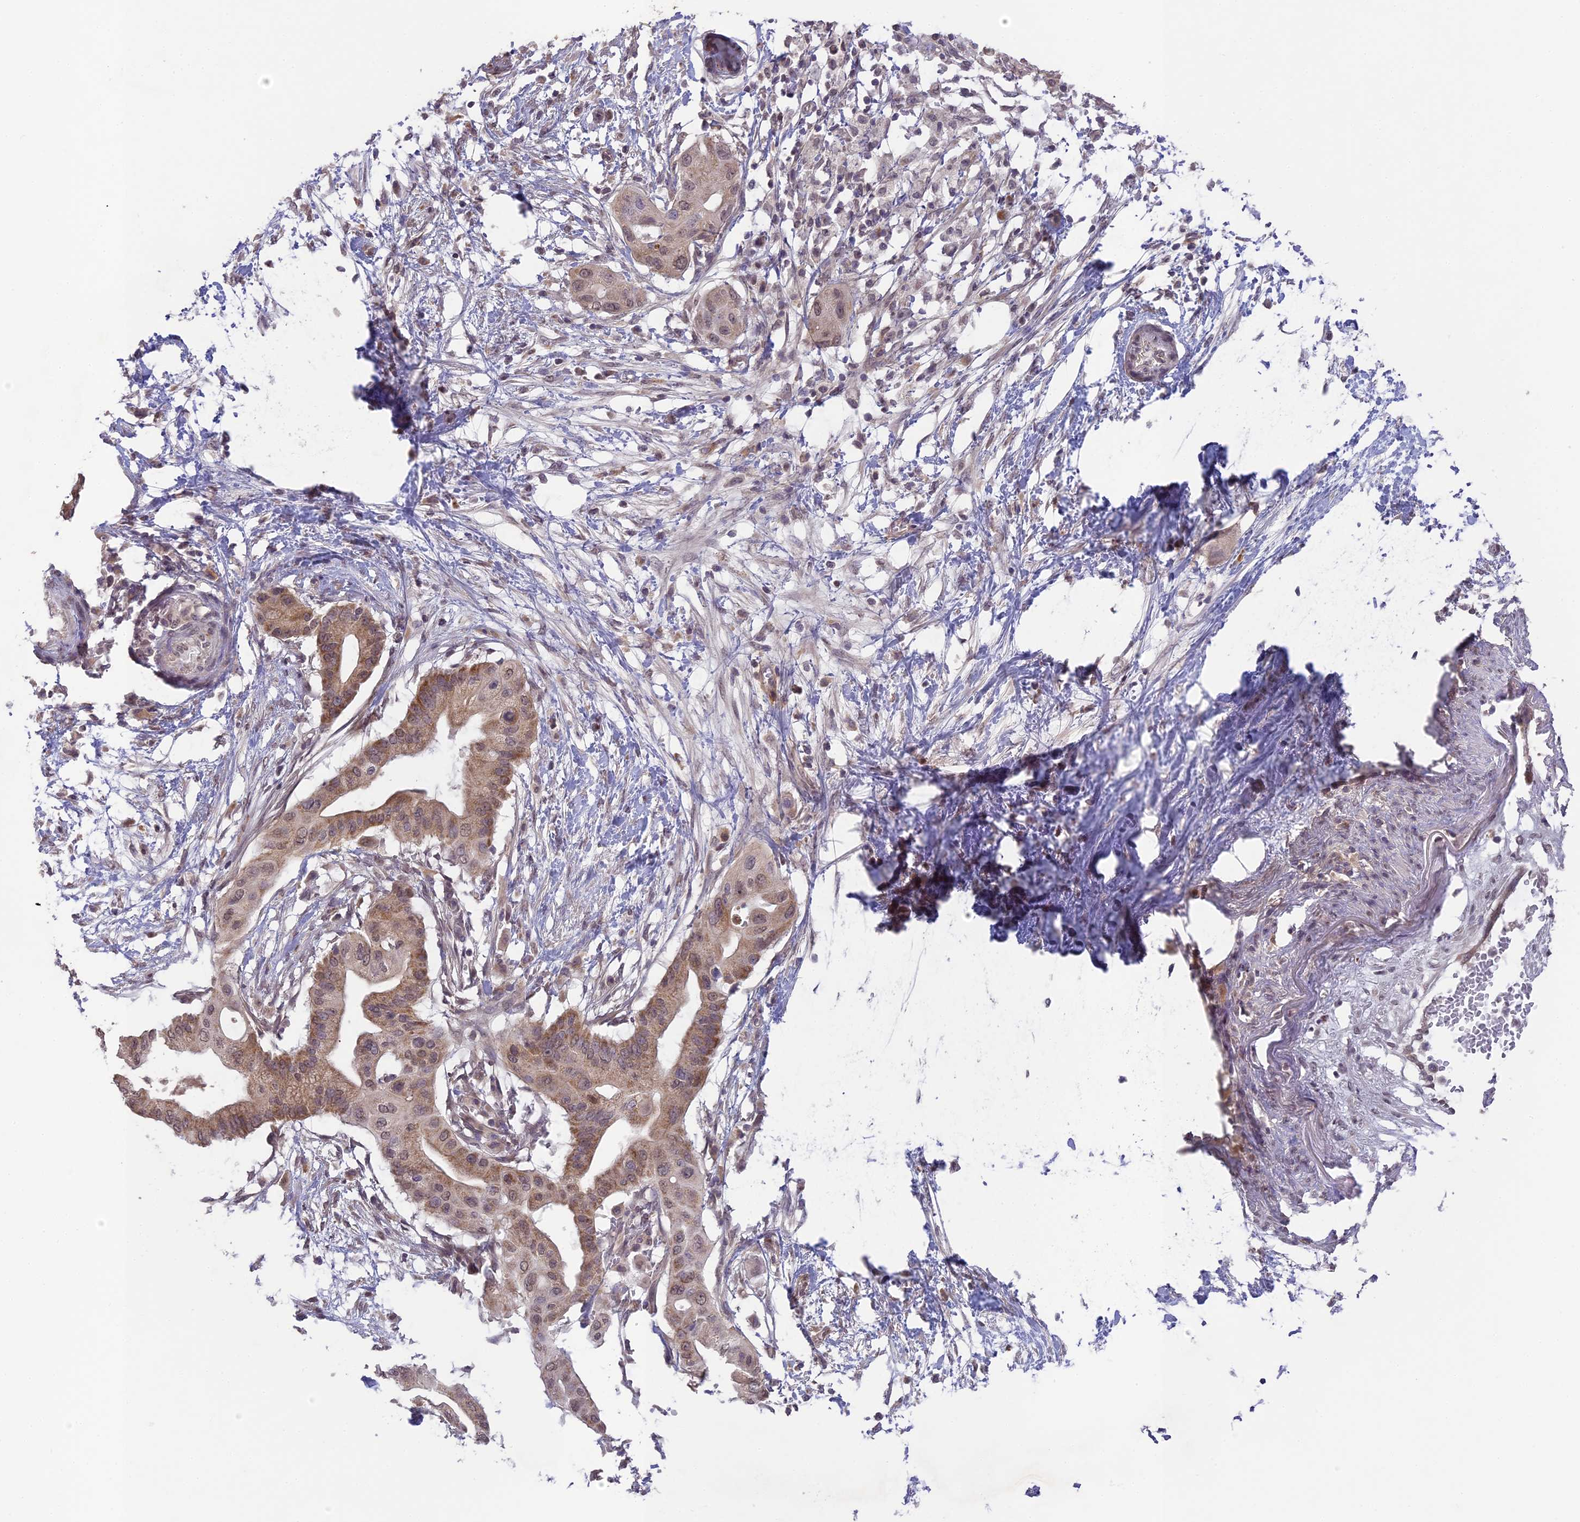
{"staining": {"intensity": "moderate", "quantity": ">75%", "location": "cytoplasmic/membranous,nuclear"}, "tissue": "pancreatic cancer", "cell_type": "Tumor cells", "image_type": "cancer", "snomed": [{"axis": "morphology", "description": "Adenocarcinoma, NOS"}, {"axis": "topography", "description": "Pancreas"}], "caption": "This image displays immunohistochemistry staining of pancreatic adenocarcinoma, with medium moderate cytoplasmic/membranous and nuclear positivity in approximately >75% of tumor cells.", "gene": "ERG28", "patient": {"sex": "male", "age": 68}}